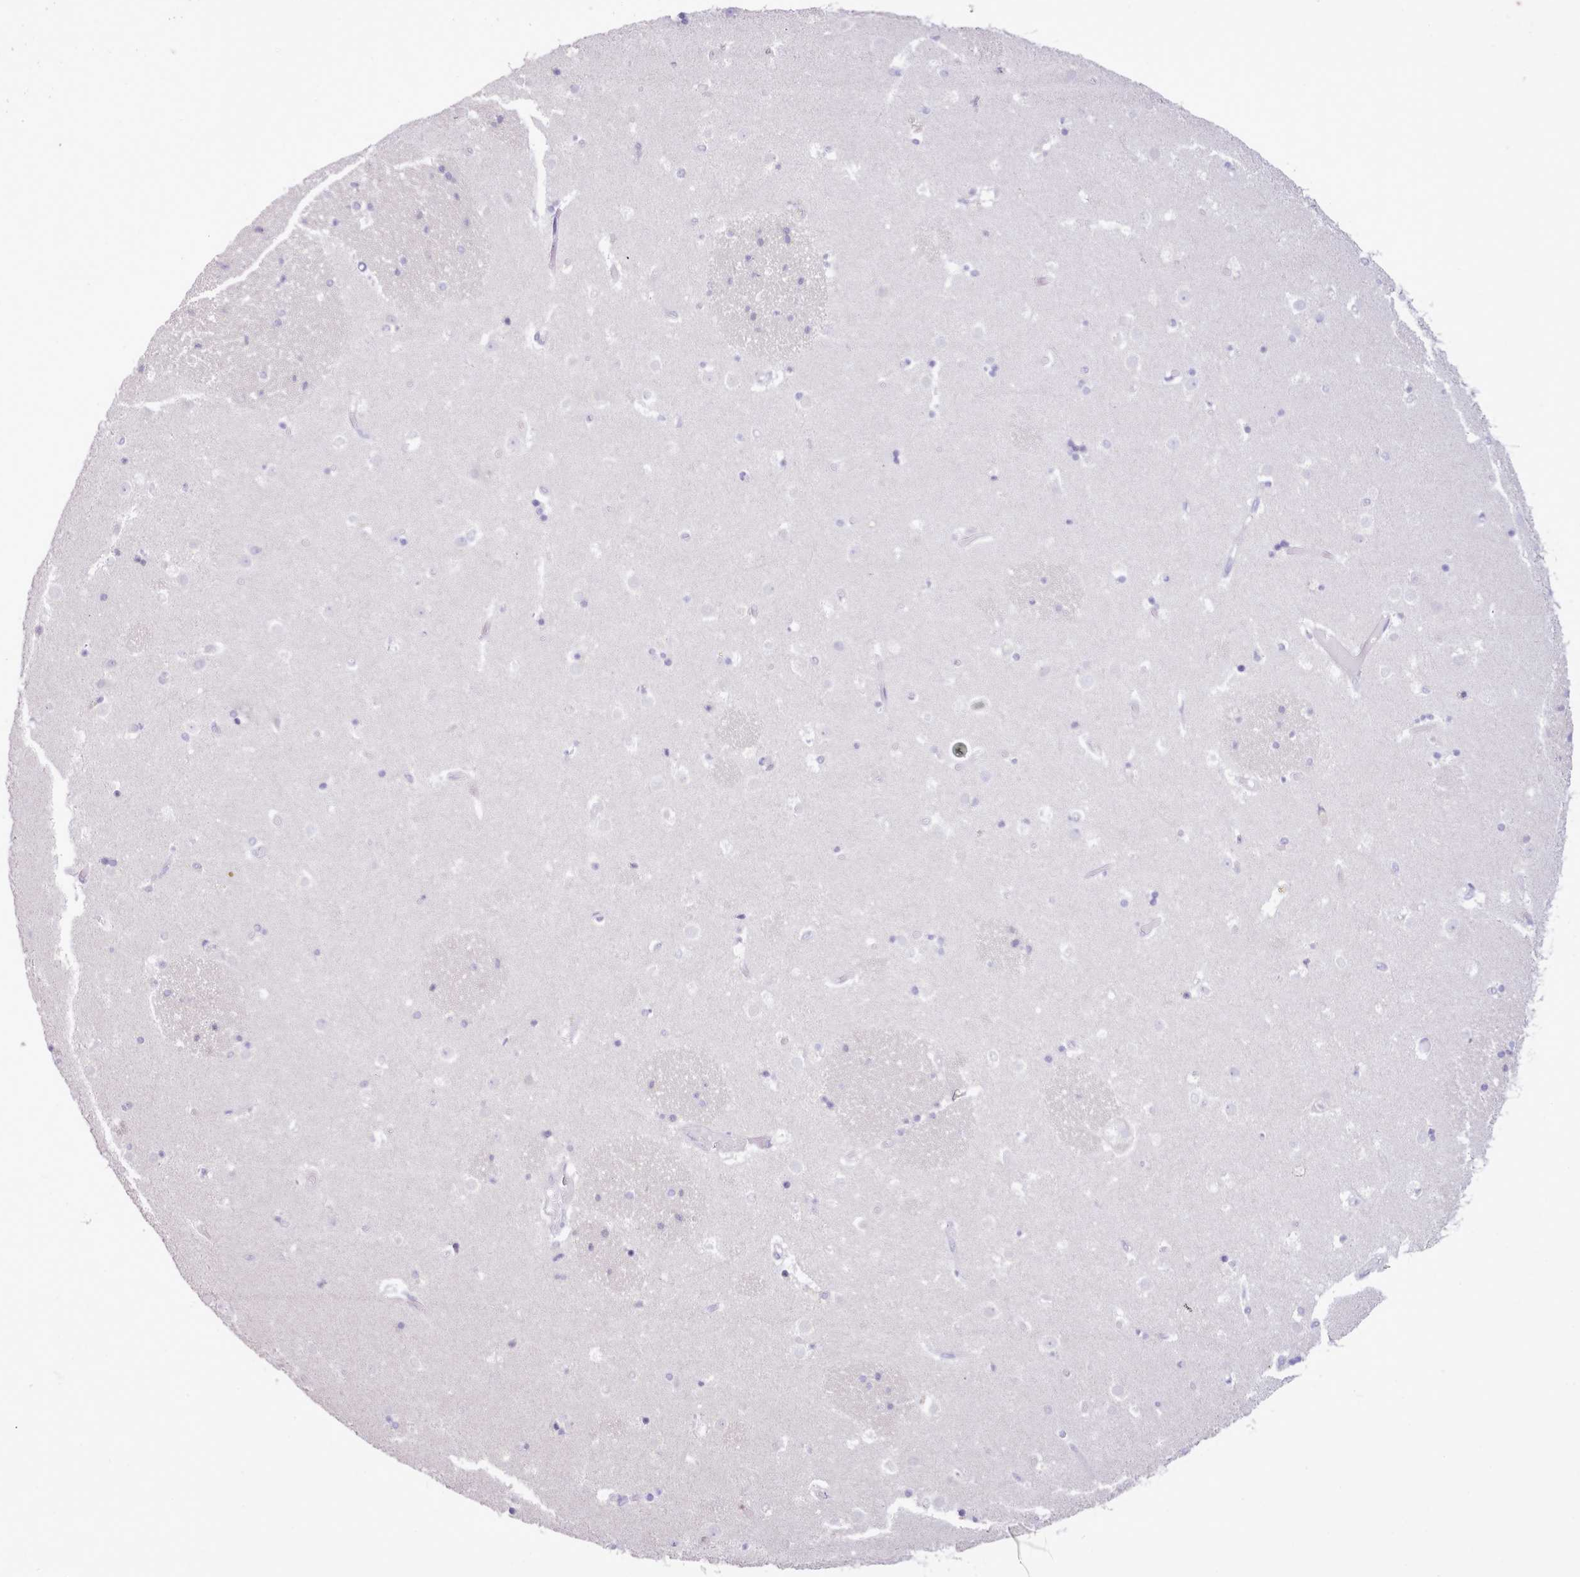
{"staining": {"intensity": "negative", "quantity": "none", "location": "none"}, "tissue": "caudate", "cell_type": "Glial cells", "image_type": "normal", "snomed": [{"axis": "morphology", "description": "Normal tissue, NOS"}, {"axis": "topography", "description": "Lateral ventricle wall"}], "caption": "Image shows no protein expression in glial cells of unremarkable caudate. The staining was performed using DAB to visualize the protein expression in brown, while the nuclei were stained in blue with hematoxylin (Magnification: 20x).", "gene": "CCL1", "patient": {"sex": "female", "age": 52}}